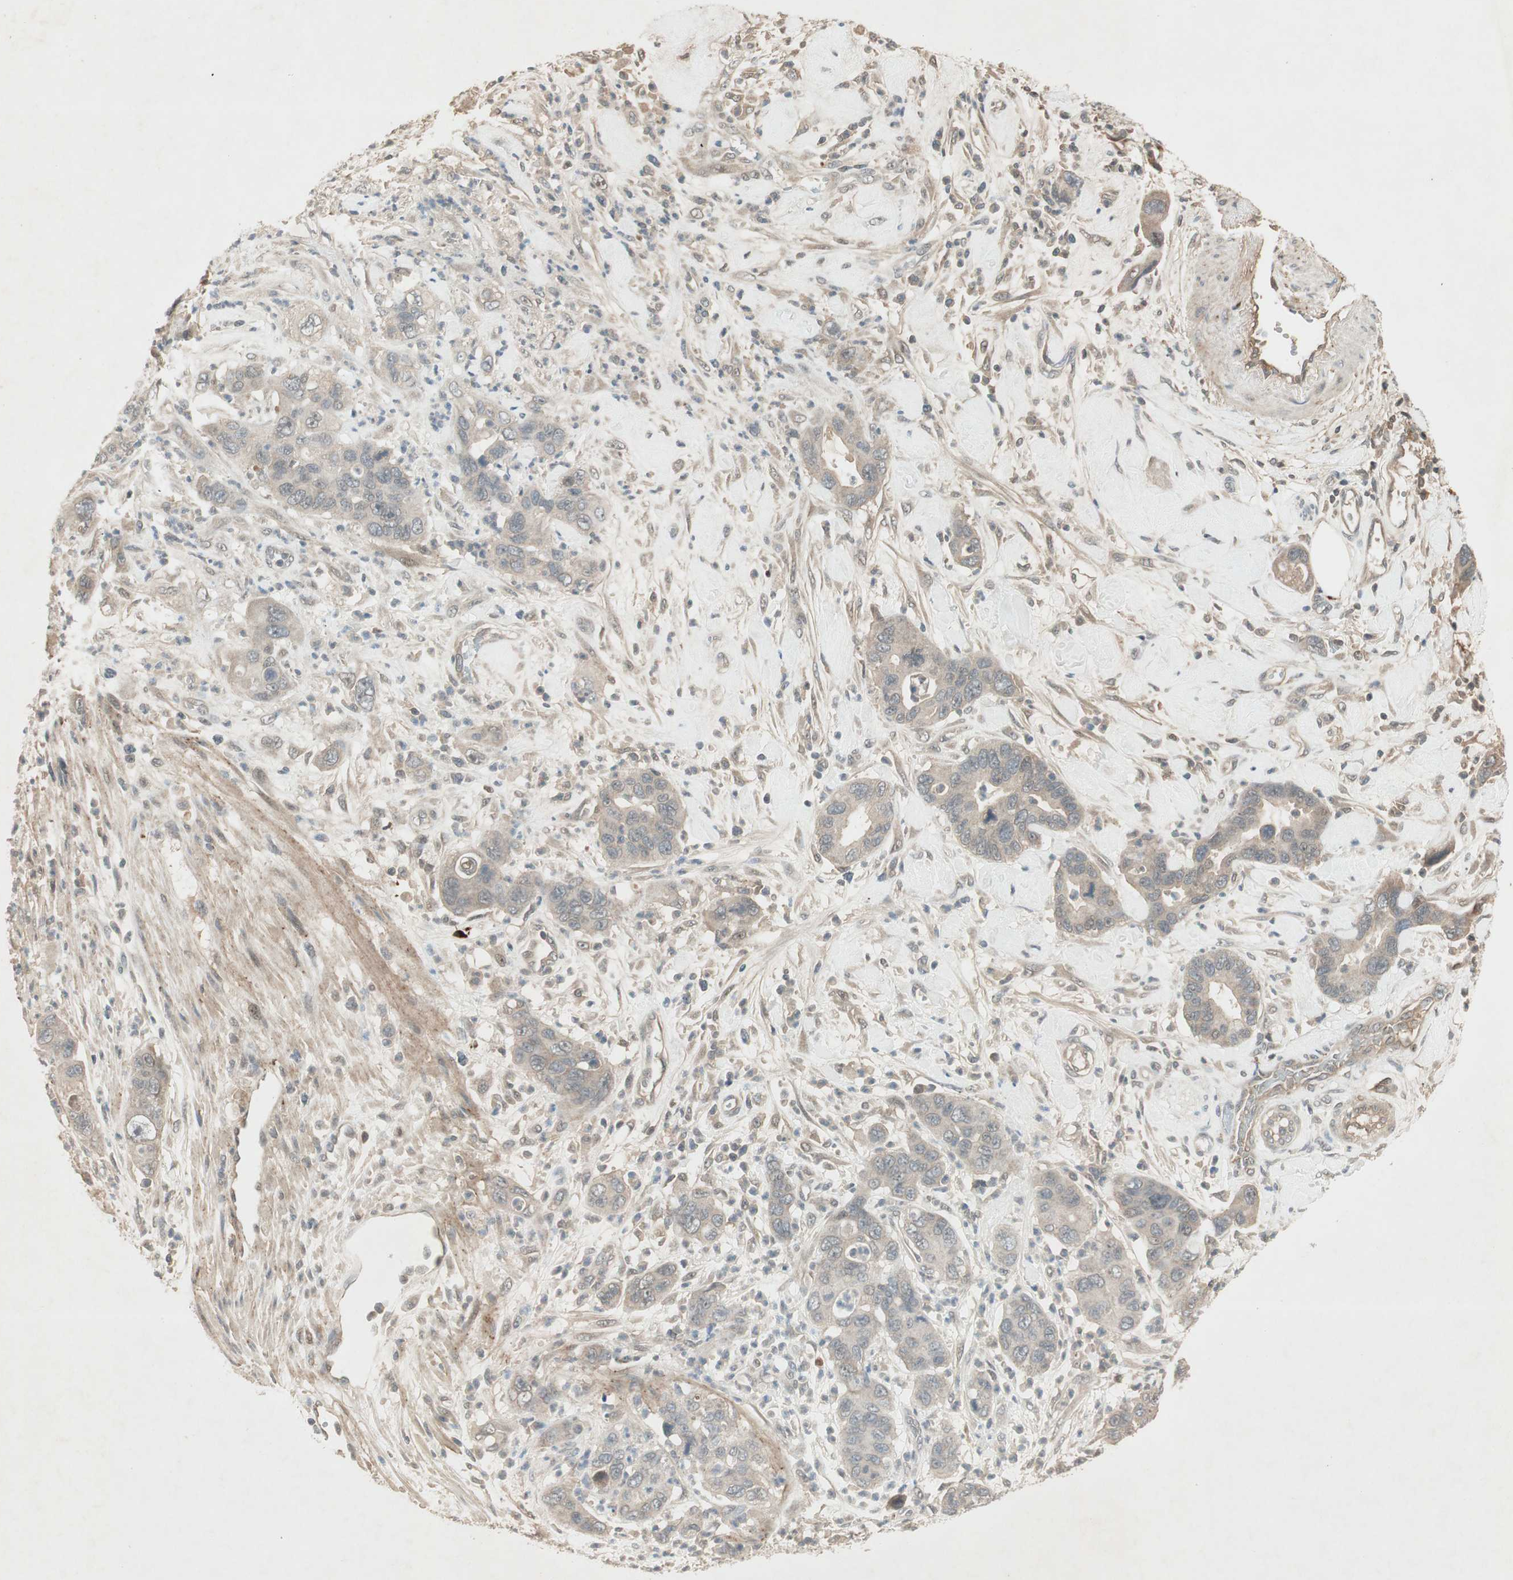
{"staining": {"intensity": "negative", "quantity": "none", "location": "none"}, "tissue": "pancreatic cancer", "cell_type": "Tumor cells", "image_type": "cancer", "snomed": [{"axis": "morphology", "description": "Adenocarcinoma, NOS"}, {"axis": "topography", "description": "Pancreas"}], "caption": "The immunohistochemistry (IHC) photomicrograph has no significant positivity in tumor cells of pancreatic adenocarcinoma tissue. (Brightfield microscopy of DAB immunohistochemistry at high magnification).", "gene": "RNGTT", "patient": {"sex": "female", "age": 71}}